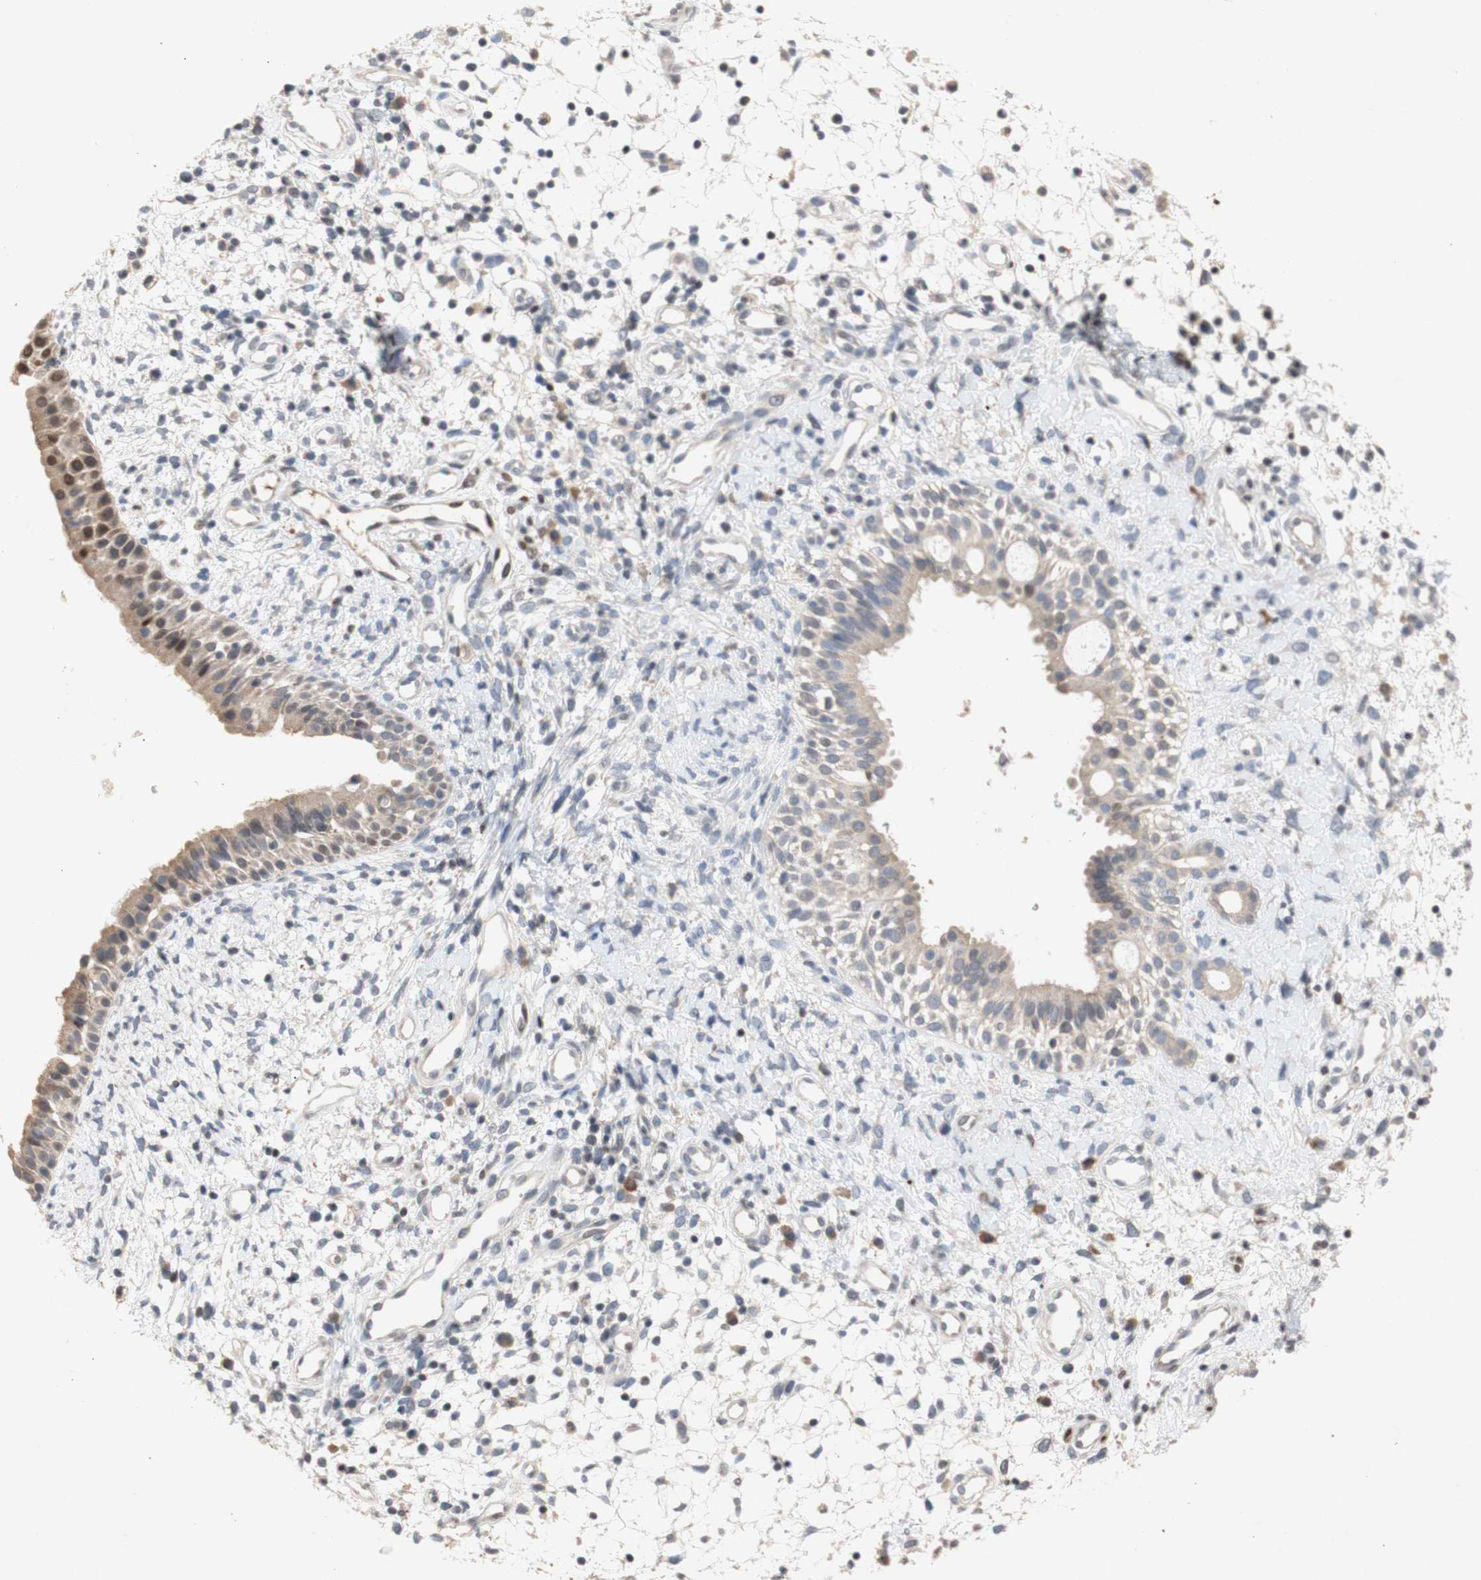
{"staining": {"intensity": "weak", "quantity": ">75%", "location": "cytoplasmic/membranous,nuclear"}, "tissue": "nasopharynx", "cell_type": "Respiratory epithelial cells", "image_type": "normal", "snomed": [{"axis": "morphology", "description": "Normal tissue, NOS"}, {"axis": "topography", "description": "Nasopharynx"}], "caption": "DAB immunohistochemical staining of normal human nasopharynx exhibits weak cytoplasmic/membranous,nuclear protein staining in about >75% of respiratory epithelial cells.", "gene": "FOSB", "patient": {"sex": "male", "age": 22}}